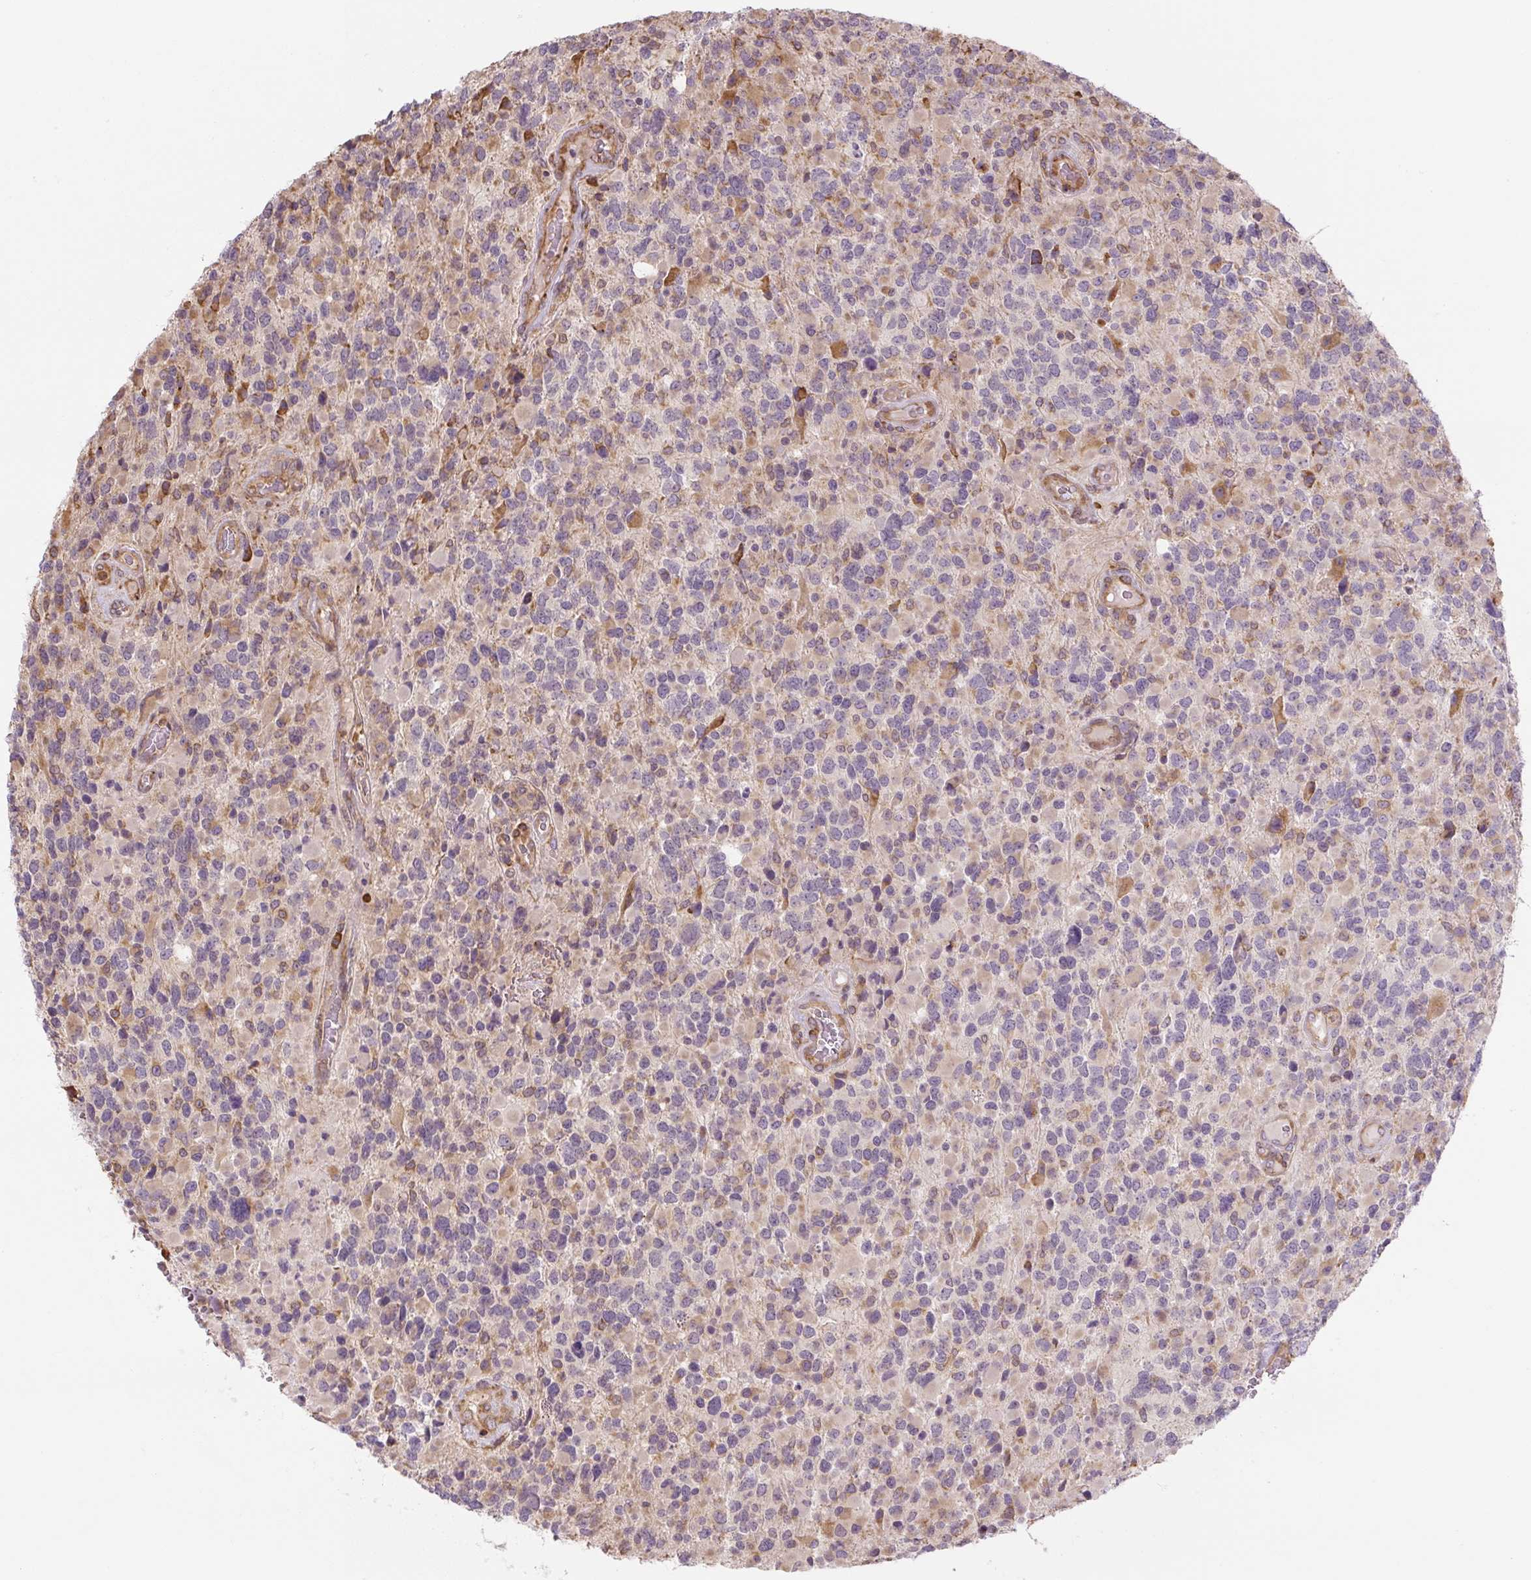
{"staining": {"intensity": "moderate", "quantity": "25%-75%", "location": "cytoplasmic/membranous"}, "tissue": "glioma", "cell_type": "Tumor cells", "image_type": "cancer", "snomed": [{"axis": "morphology", "description": "Glioma, malignant, High grade"}, {"axis": "topography", "description": "Brain"}], "caption": "Immunohistochemical staining of glioma exhibits medium levels of moderate cytoplasmic/membranous protein expression in about 25%-75% of tumor cells.", "gene": "RASA1", "patient": {"sex": "female", "age": 40}}